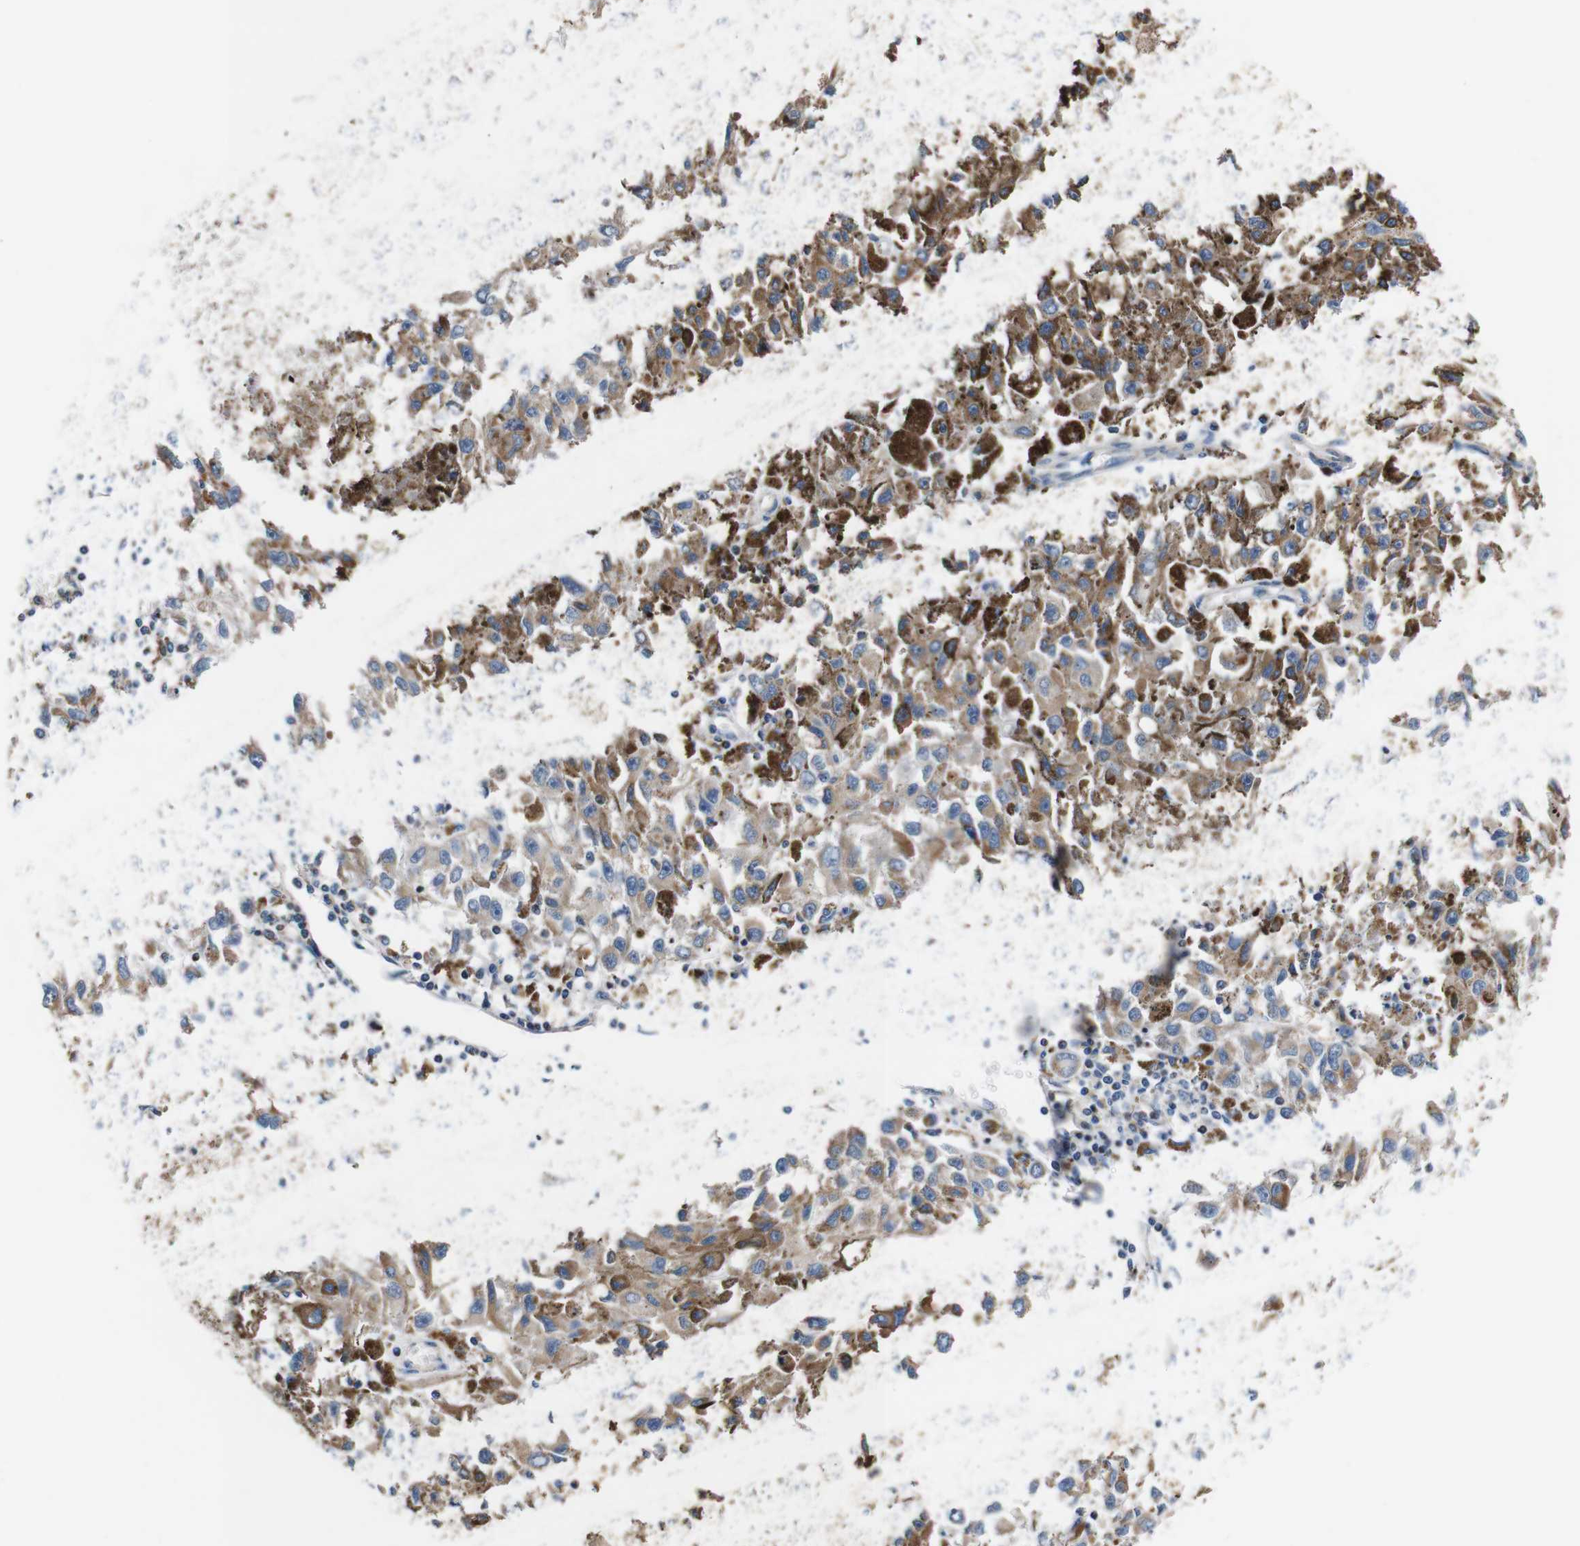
{"staining": {"intensity": "moderate", "quantity": ">75%", "location": "cytoplasmic/membranous"}, "tissue": "melanoma", "cell_type": "Tumor cells", "image_type": "cancer", "snomed": [{"axis": "morphology", "description": "Malignant melanoma, NOS"}, {"axis": "topography", "description": "Skin"}], "caption": "Immunohistochemistry (IHC) staining of malignant melanoma, which displays medium levels of moderate cytoplasmic/membranous expression in about >75% of tumor cells indicating moderate cytoplasmic/membranous protein expression. The staining was performed using DAB (brown) for protein detection and nuclei were counterstained in hematoxylin (blue).", "gene": "LRP4", "patient": {"sex": "female", "age": 104}}